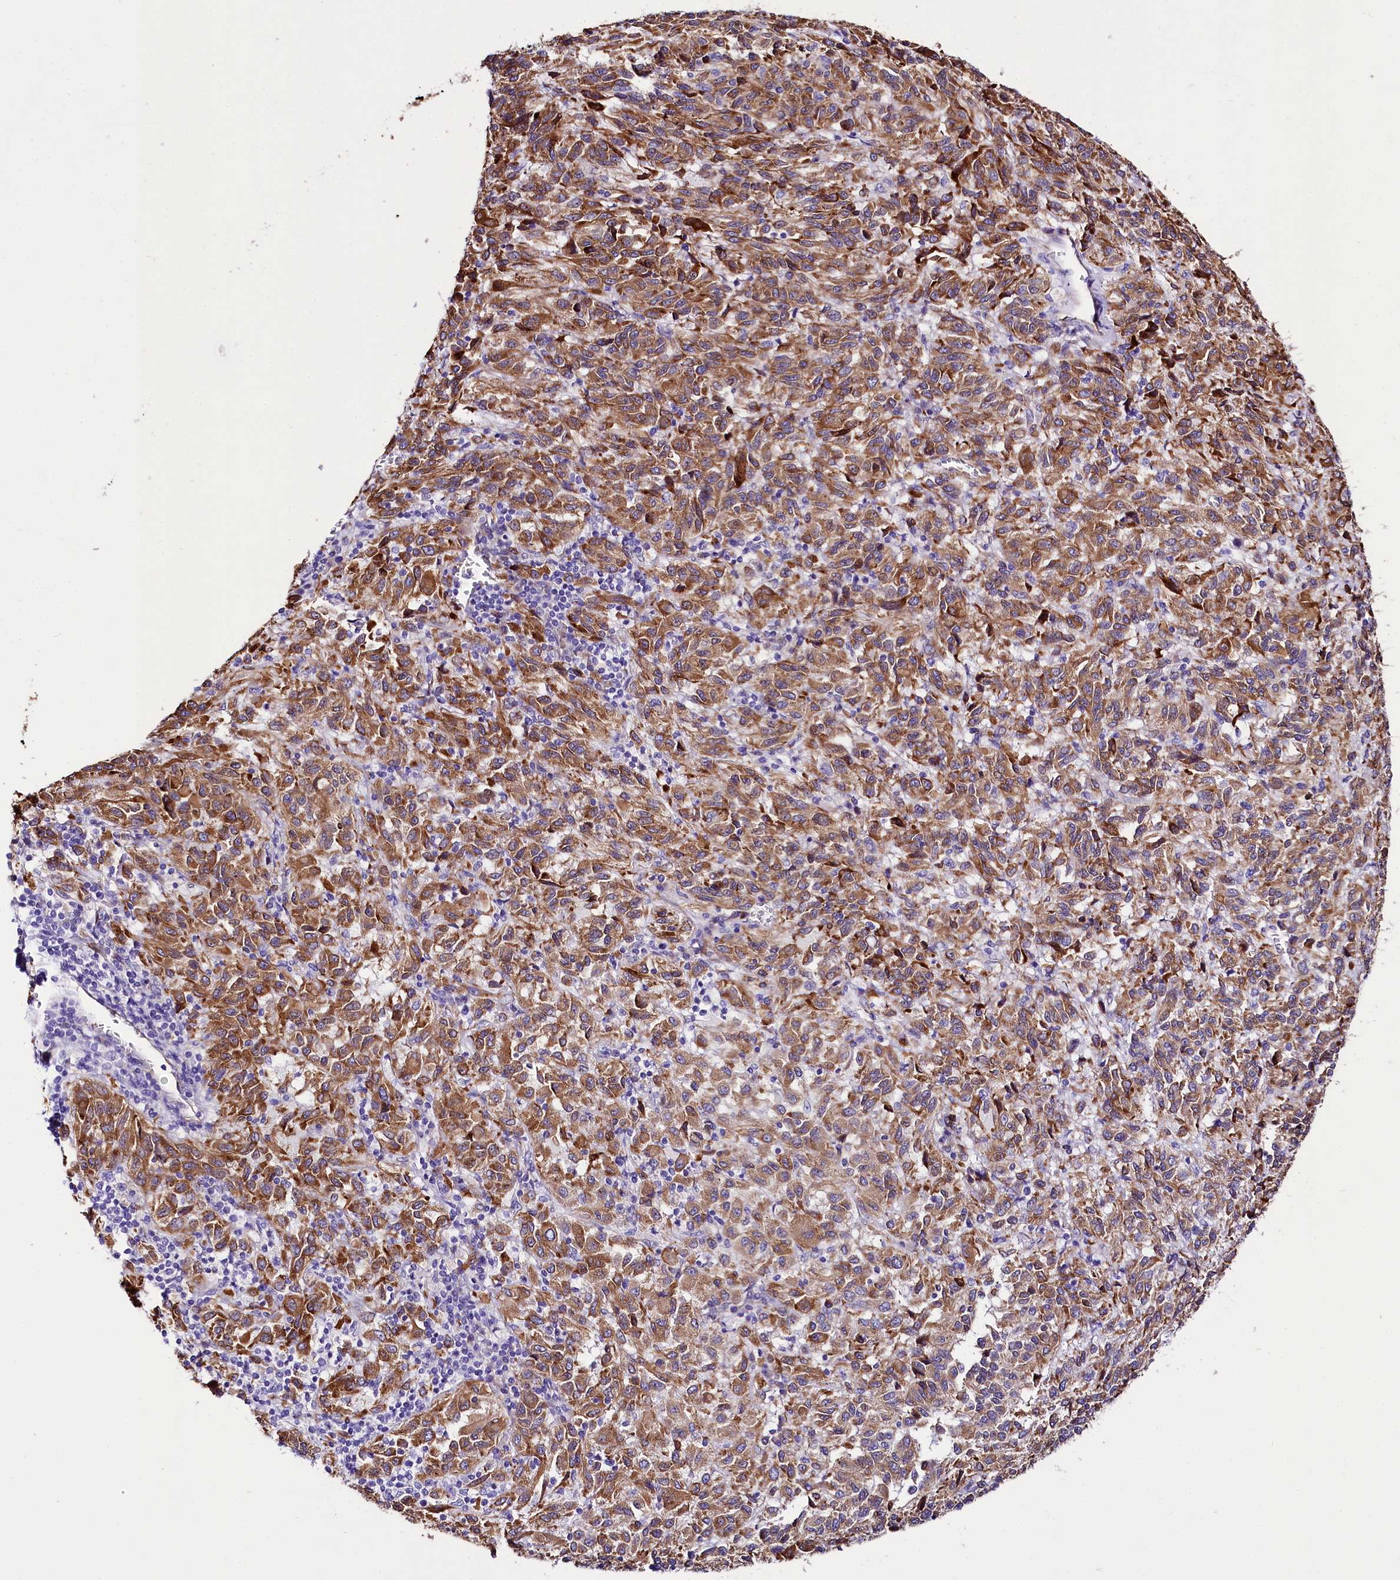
{"staining": {"intensity": "moderate", "quantity": ">75%", "location": "cytoplasmic/membranous"}, "tissue": "melanoma", "cell_type": "Tumor cells", "image_type": "cancer", "snomed": [{"axis": "morphology", "description": "Malignant melanoma, Metastatic site"}, {"axis": "topography", "description": "Lung"}], "caption": "Immunohistochemistry (DAB (3,3'-diaminobenzidine)) staining of melanoma exhibits moderate cytoplasmic/membranous protein expression in approximately >75% of tumor cells.", "gene": "A2ML1", "patient": {"sex": "male", "age": 64}}